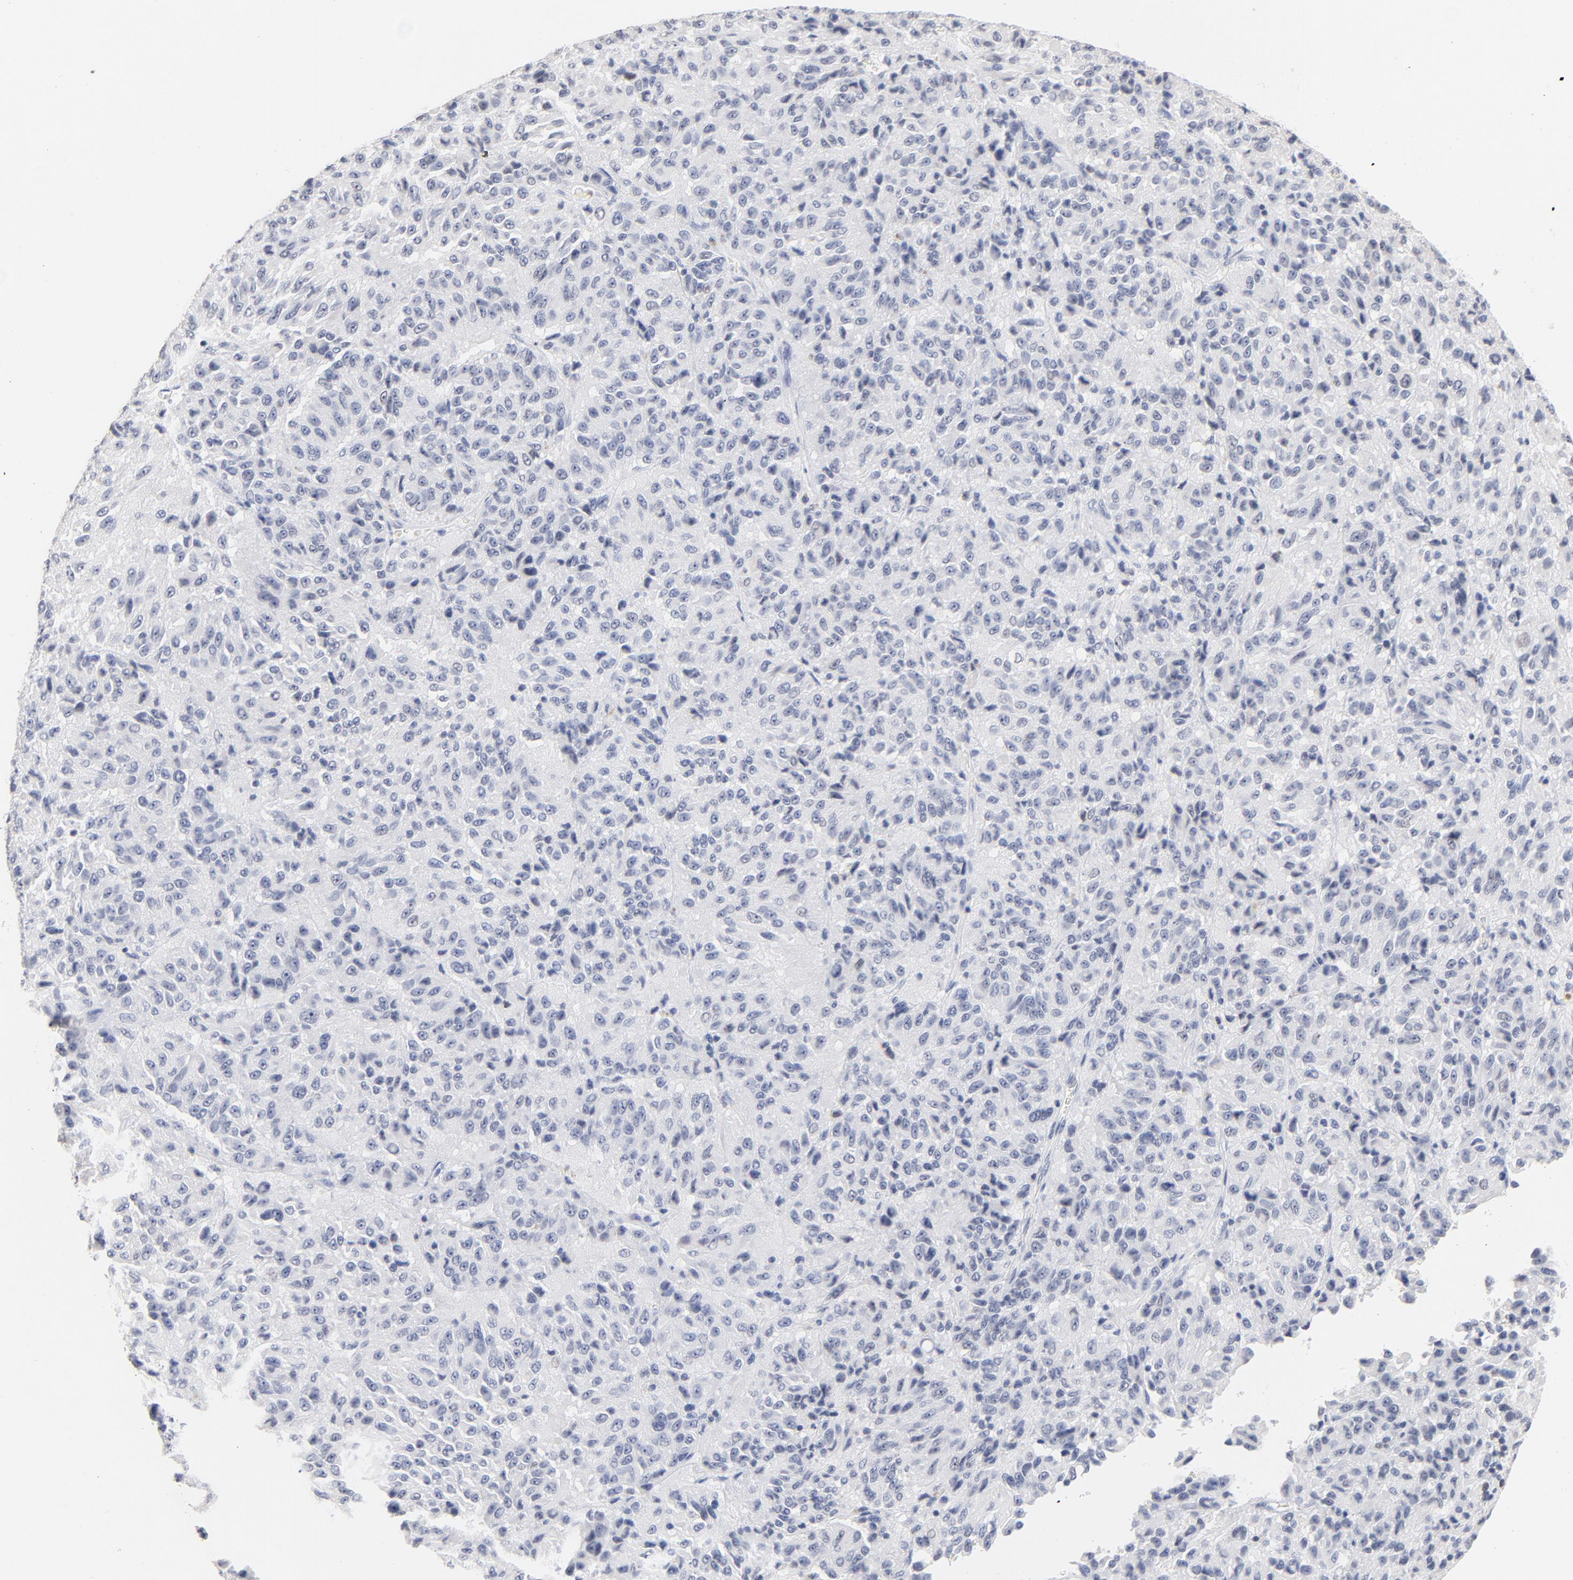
{"staining": {"intensity": "negative", "quantity": "none", "location": "none"}, "tissue": "melanoma", "cell_type": "Tumor cells", "image_type": "cancer", "snomed": [{"axis": "morphology", "description": "Malignant melanoma, Metastatic site"}, {"axis": "topography", "description": "Lung"}], "caption": "A photomicrograph of malignant melanoma (metastatic site) stained for a protein displays no brown staining in tumor cells.", "gene": "ORC2", "patient": {"sex": "male", "age": 64}}